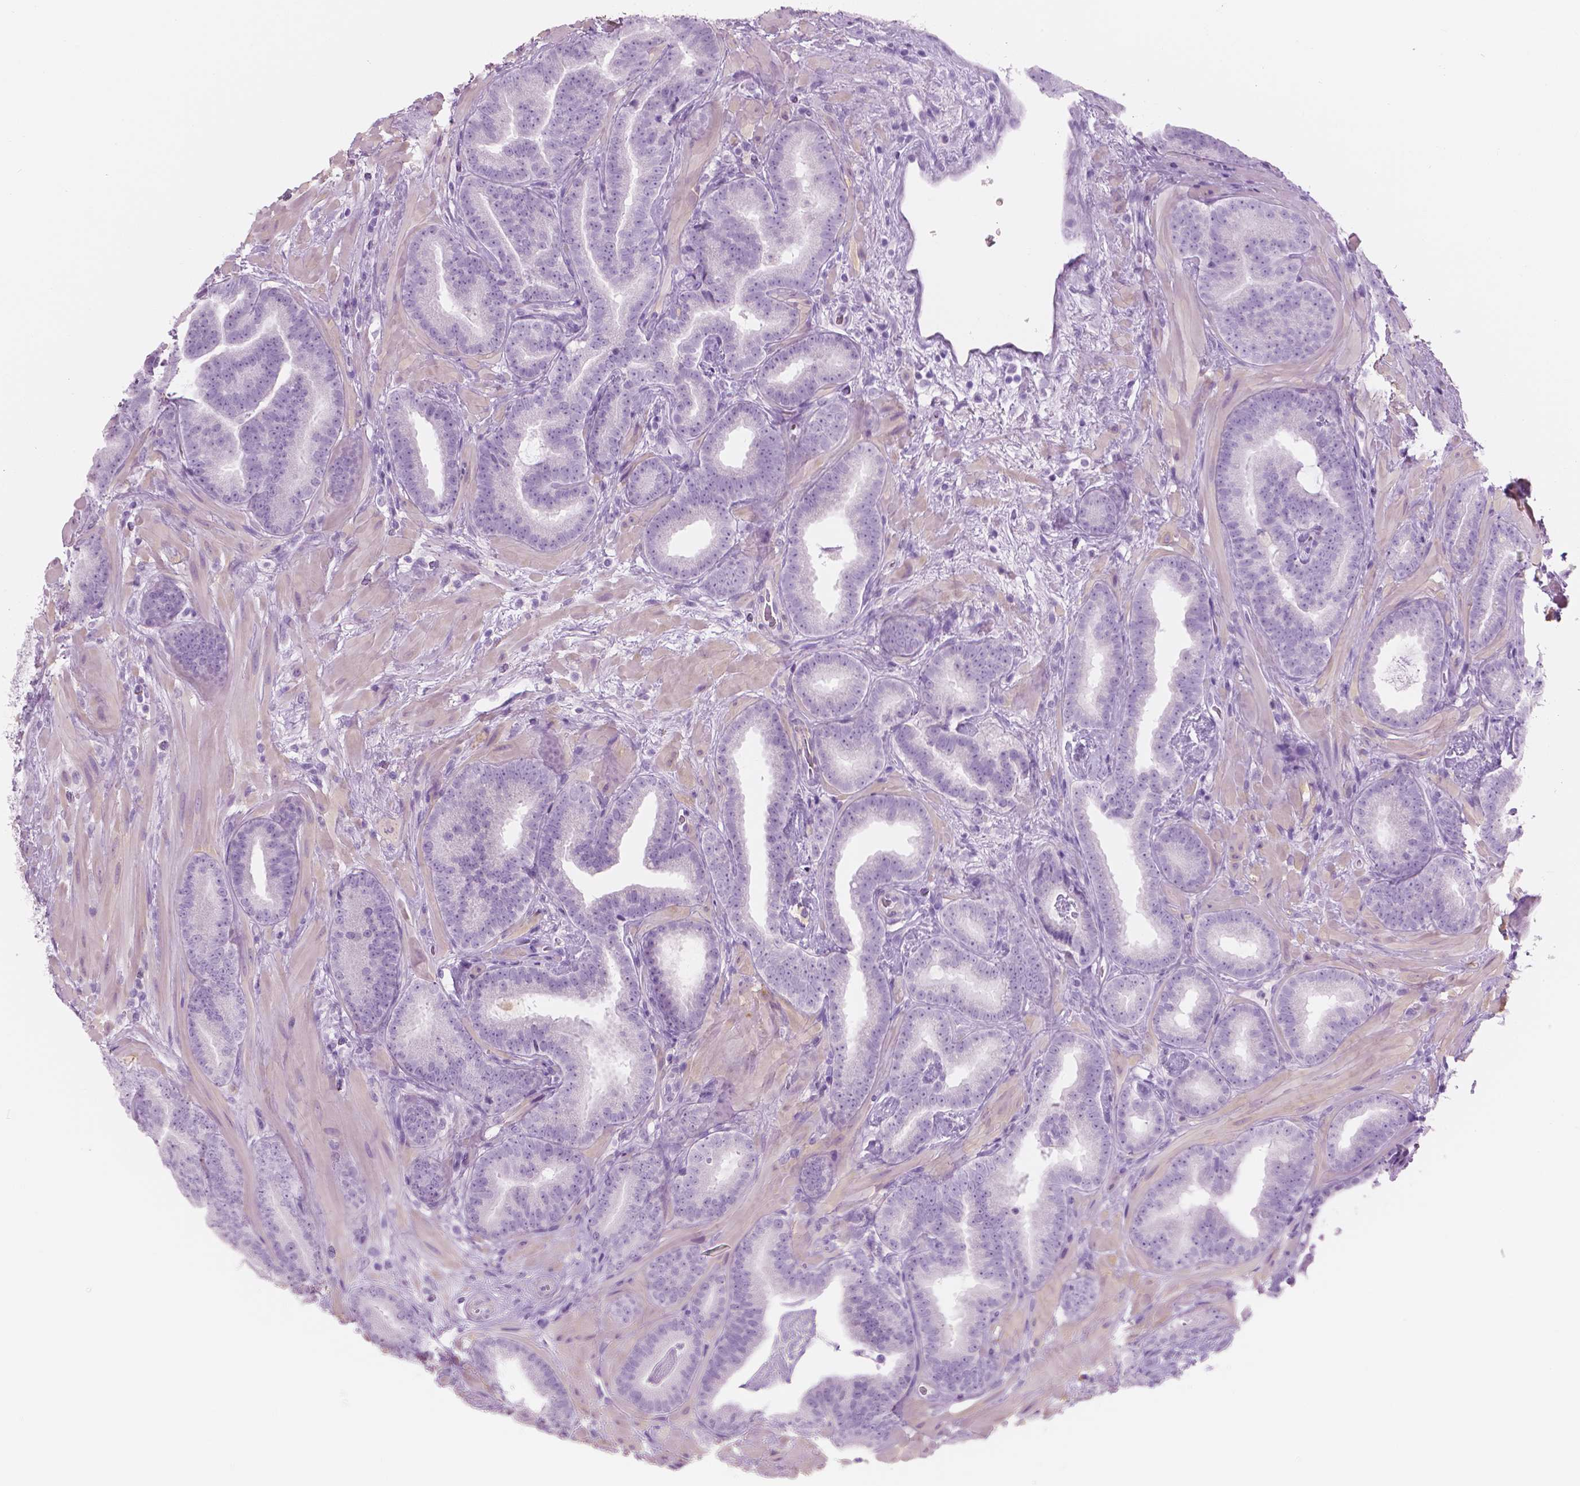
{"staining": {"intensity": "negative", "quantity": "none", "location": "none"}, "tissue": "prostate cancer", "cell_type": "Tumor cells", "image_type": "cancer", "snomed": [{"axis": "morphology", "description": "Adenocarcinoma, Low grade"}, {"axis": "topography", "description": "Prostate"}], "caption": "Low-grade adenocarcinoma (prostate) was stained to show a protein in brown. There is no significant positivity in tumor cells.", "gene": "PLIN4", "patient": {"sex": "male", "age": 63}}